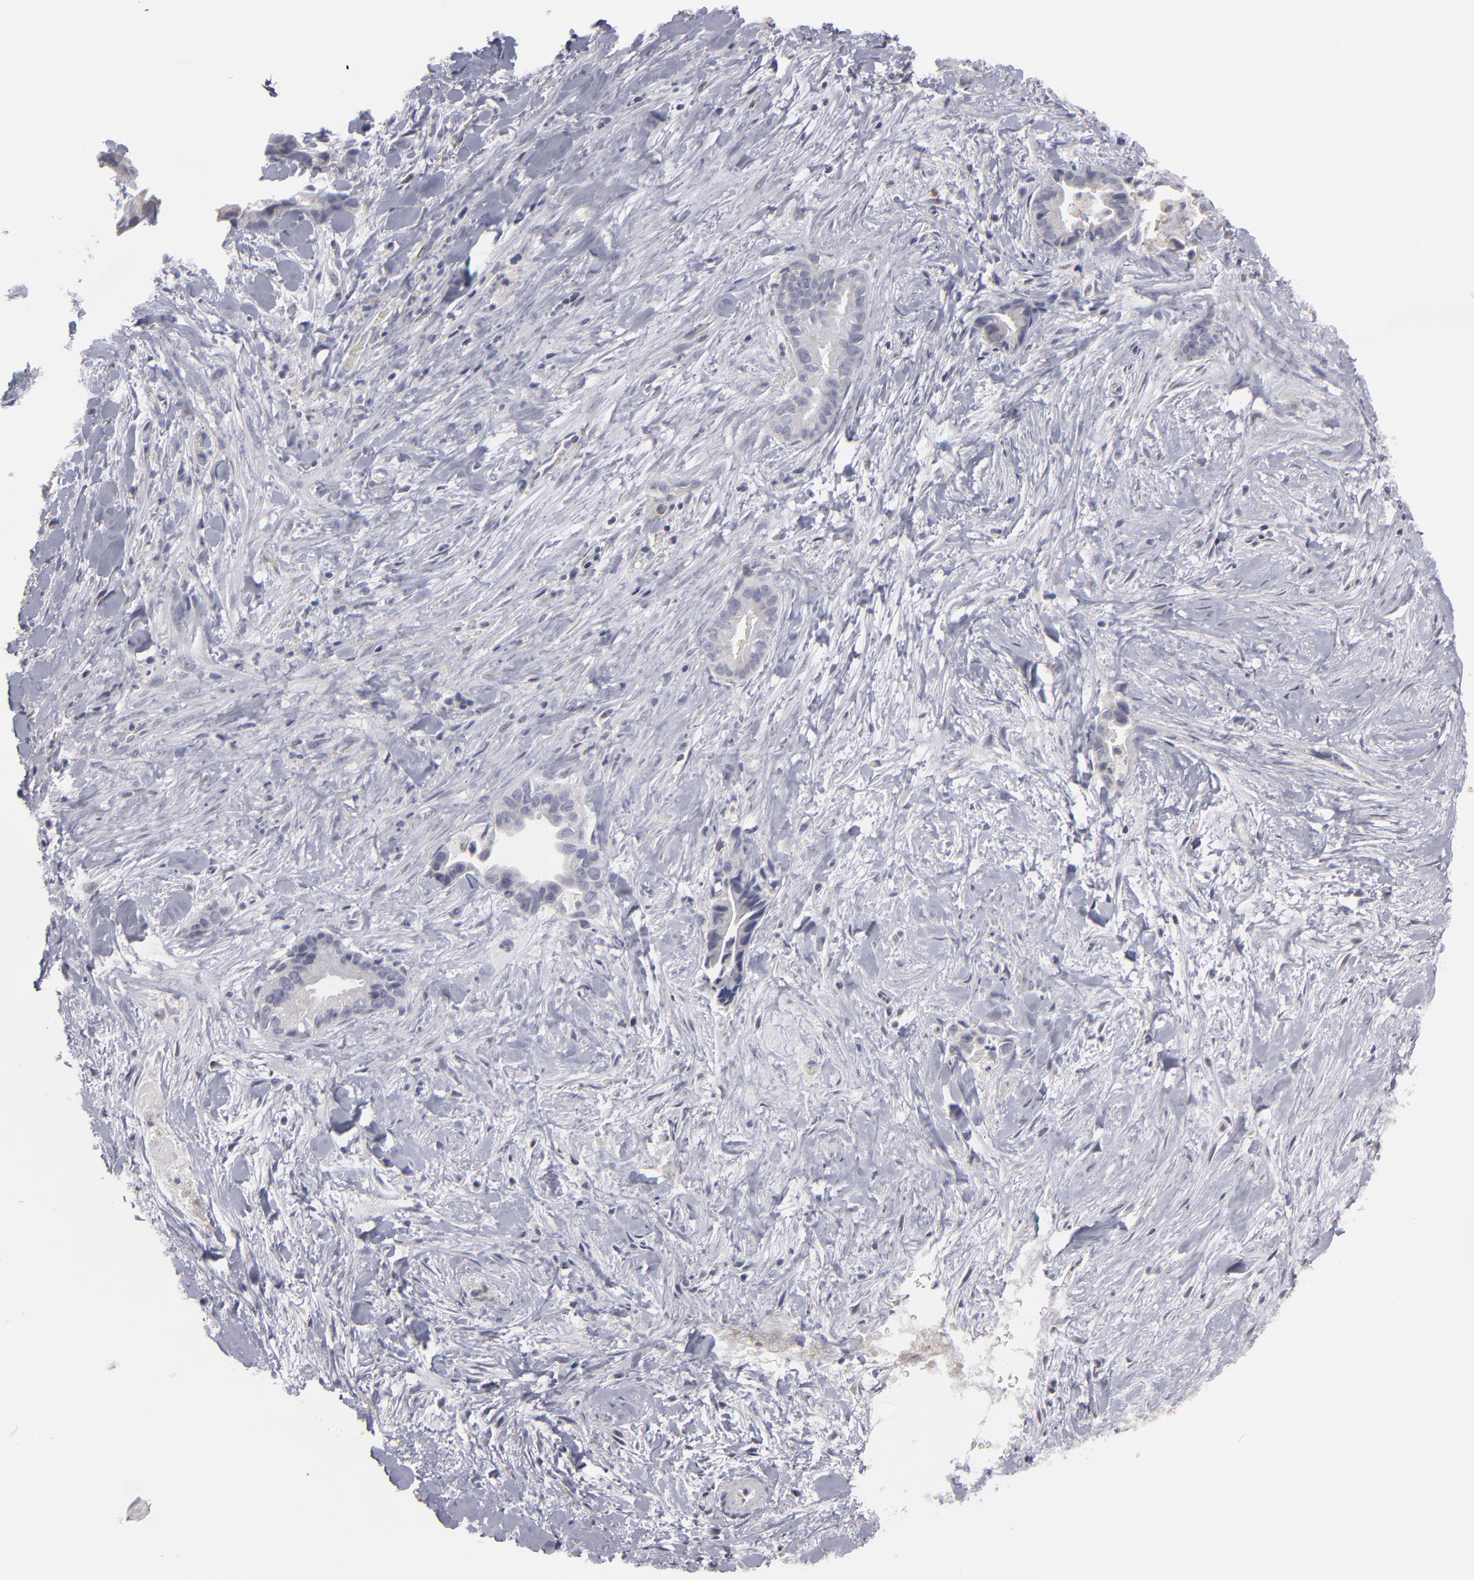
{"staining": {"intensity": "weak", "quantity": "25%-75%", "location": "cytoplasmic/membranous"}, "tissue": "liver cancer", "cell_type": "Tumor cells", "image_type": "cancer", "snomed": [{"axis": "morphology", "description": "Cholangiocarcinoma"}, {"axis": "topography", "description": "Liver"}], "caption": "Weak cytoplasmic/membranous positivity for a protein is appreciated in about 25%-75% of tumor cells of cholangiocarcinoma (liver) using IHC.", "gene": "MYOM2", "patient": {"sex": "female", "age": 55}}